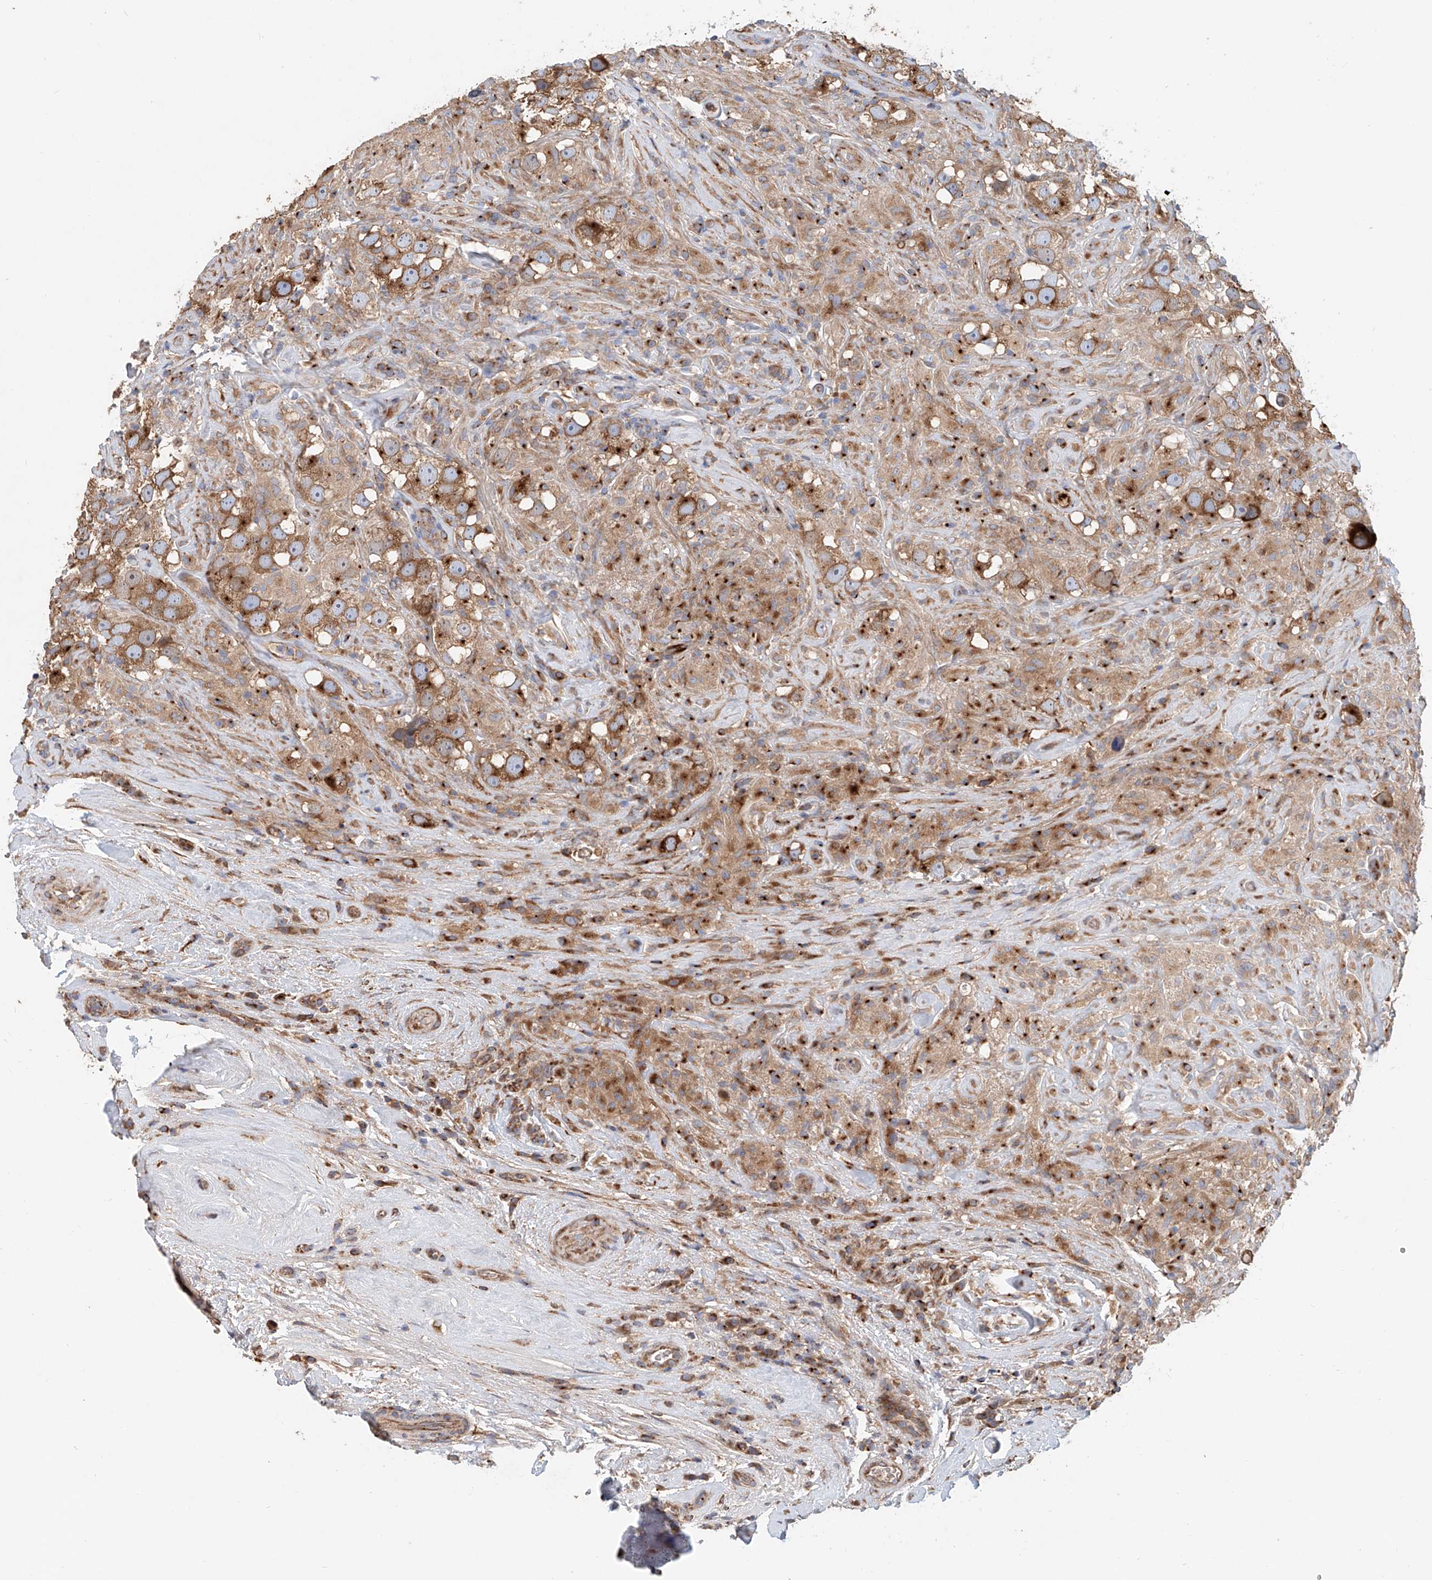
{"staining": {"intensity": "moderate", "quantity": ">75%", "location": "cytoplasmic/membranous"}, "tissue": "testis cancer", "cell_type": "Tumor cells", "image_type": "cancer", "snomed": [{"axis": "morphology", "description": "Seminoma, NOS"}, {"axis": "topography", "description": "Testis"}], "caption": "IHC (DAB) staining of testis seminoma shows moderate cytoplasmic/membranous protein positivity in about >75% of tumor cells. The protein of interest is stained brown, and the nuclei are stained in blue (DAB (3,3'-diaminobenzidine) IHC with brightfield microscopy, high magnification).", "gene": "HGSNAT", "patient": {"sex": "male", "age": 49}}